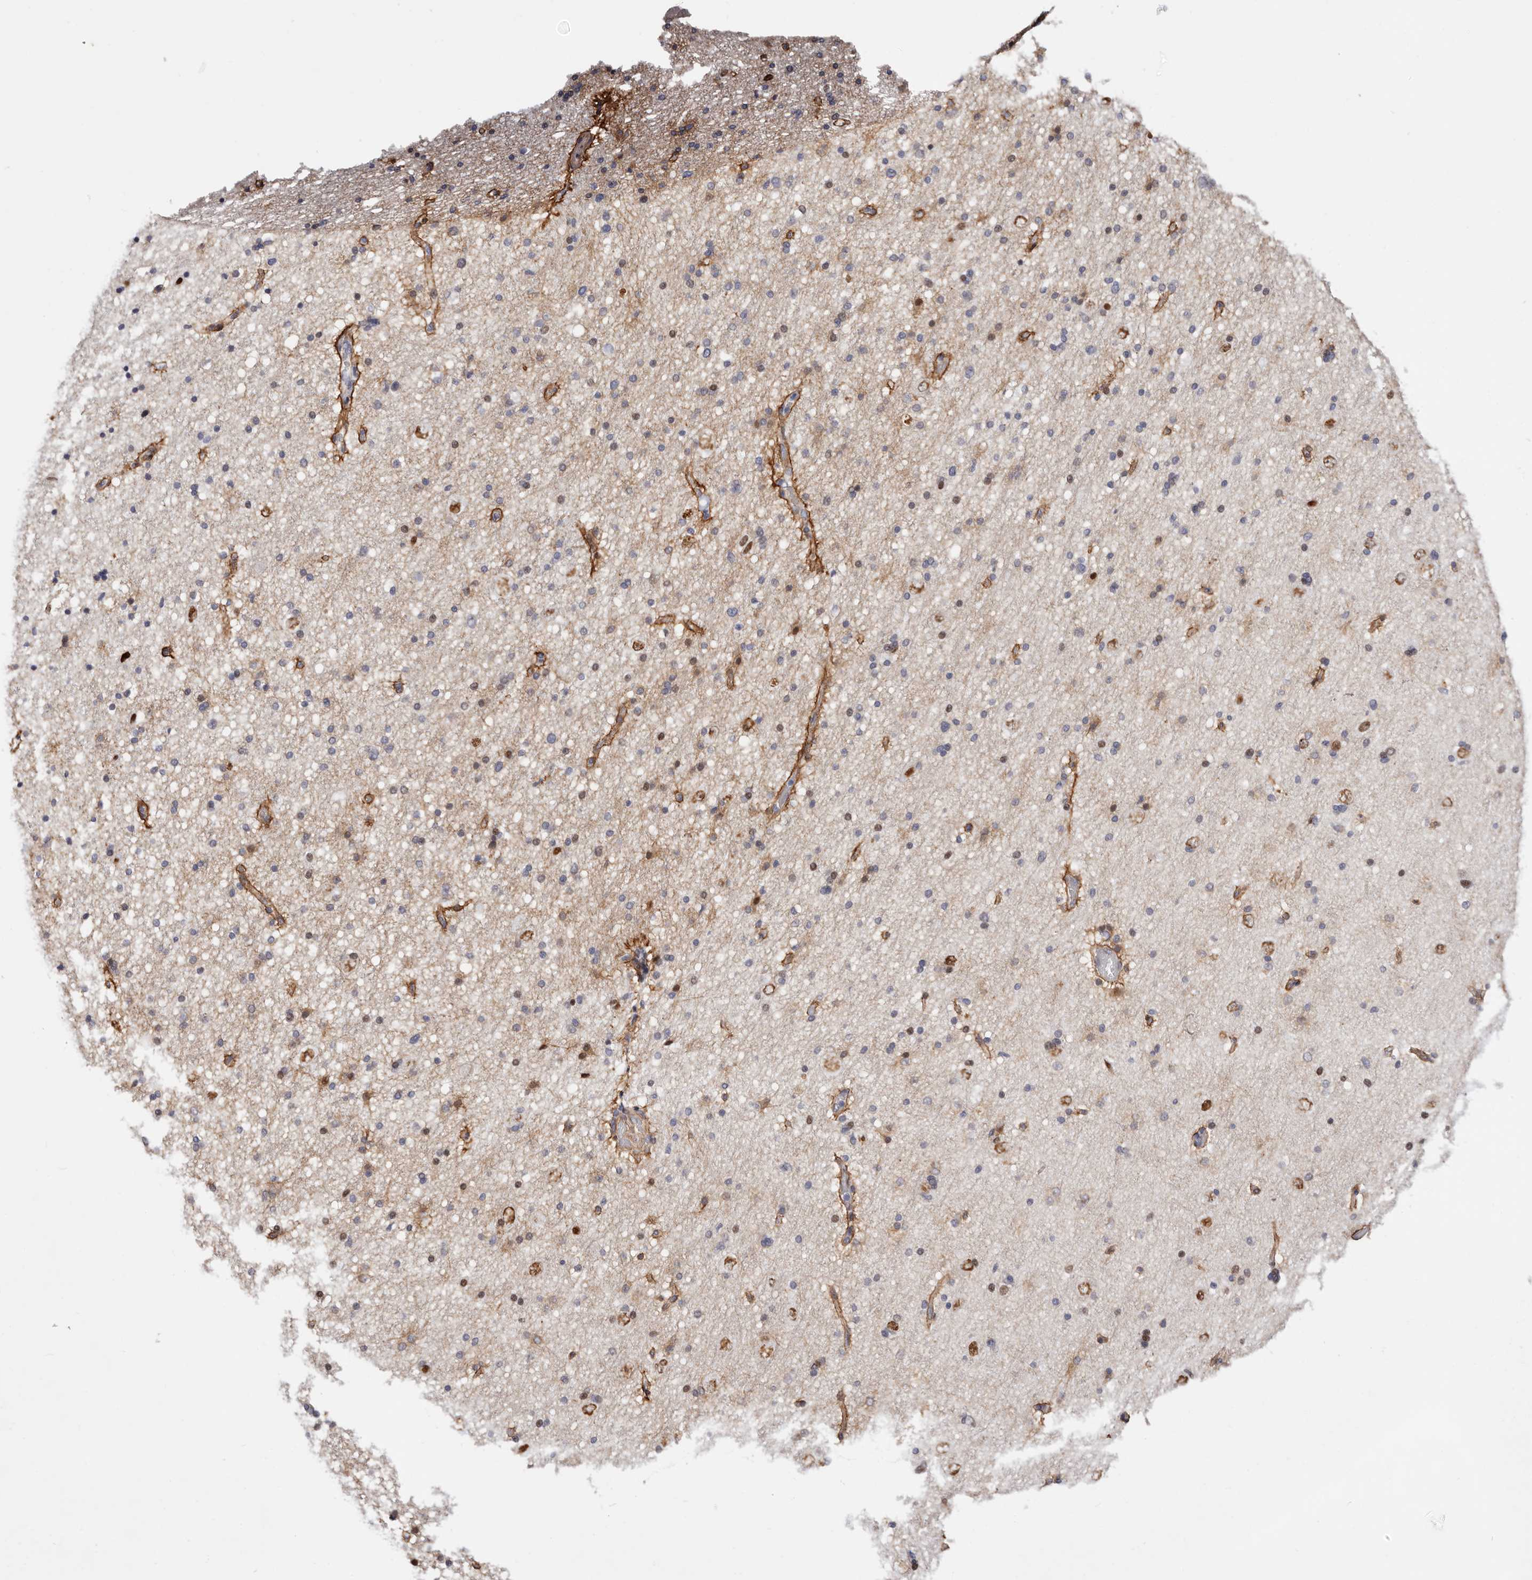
{"staining": {"intensity": "moderate", "quantity": ">75%", "location": "cytoplasmic/membranous"}, "tissue": "cerebral cortex", "cell_type": "Endothelial cells", "image_type": "normal", "snomed": [{"axis": "morphology", "description": "Normal tissue, NOS"}, {"axis": "topography", "description": "Cerebral cortex"}], "caption": "Protein staining shows moderate cytoplasmic/membranous expression in approximately >75% of endothelial cells in normal cerebral cortex. Using DAB (3,3'-diaminobenzidine) (brown) and hematoxylin (blue) stains, captured at high magnification using brightfield microscopy.", "gene": "EPHX3", "patient": {"sex": "male", "age": 34}}